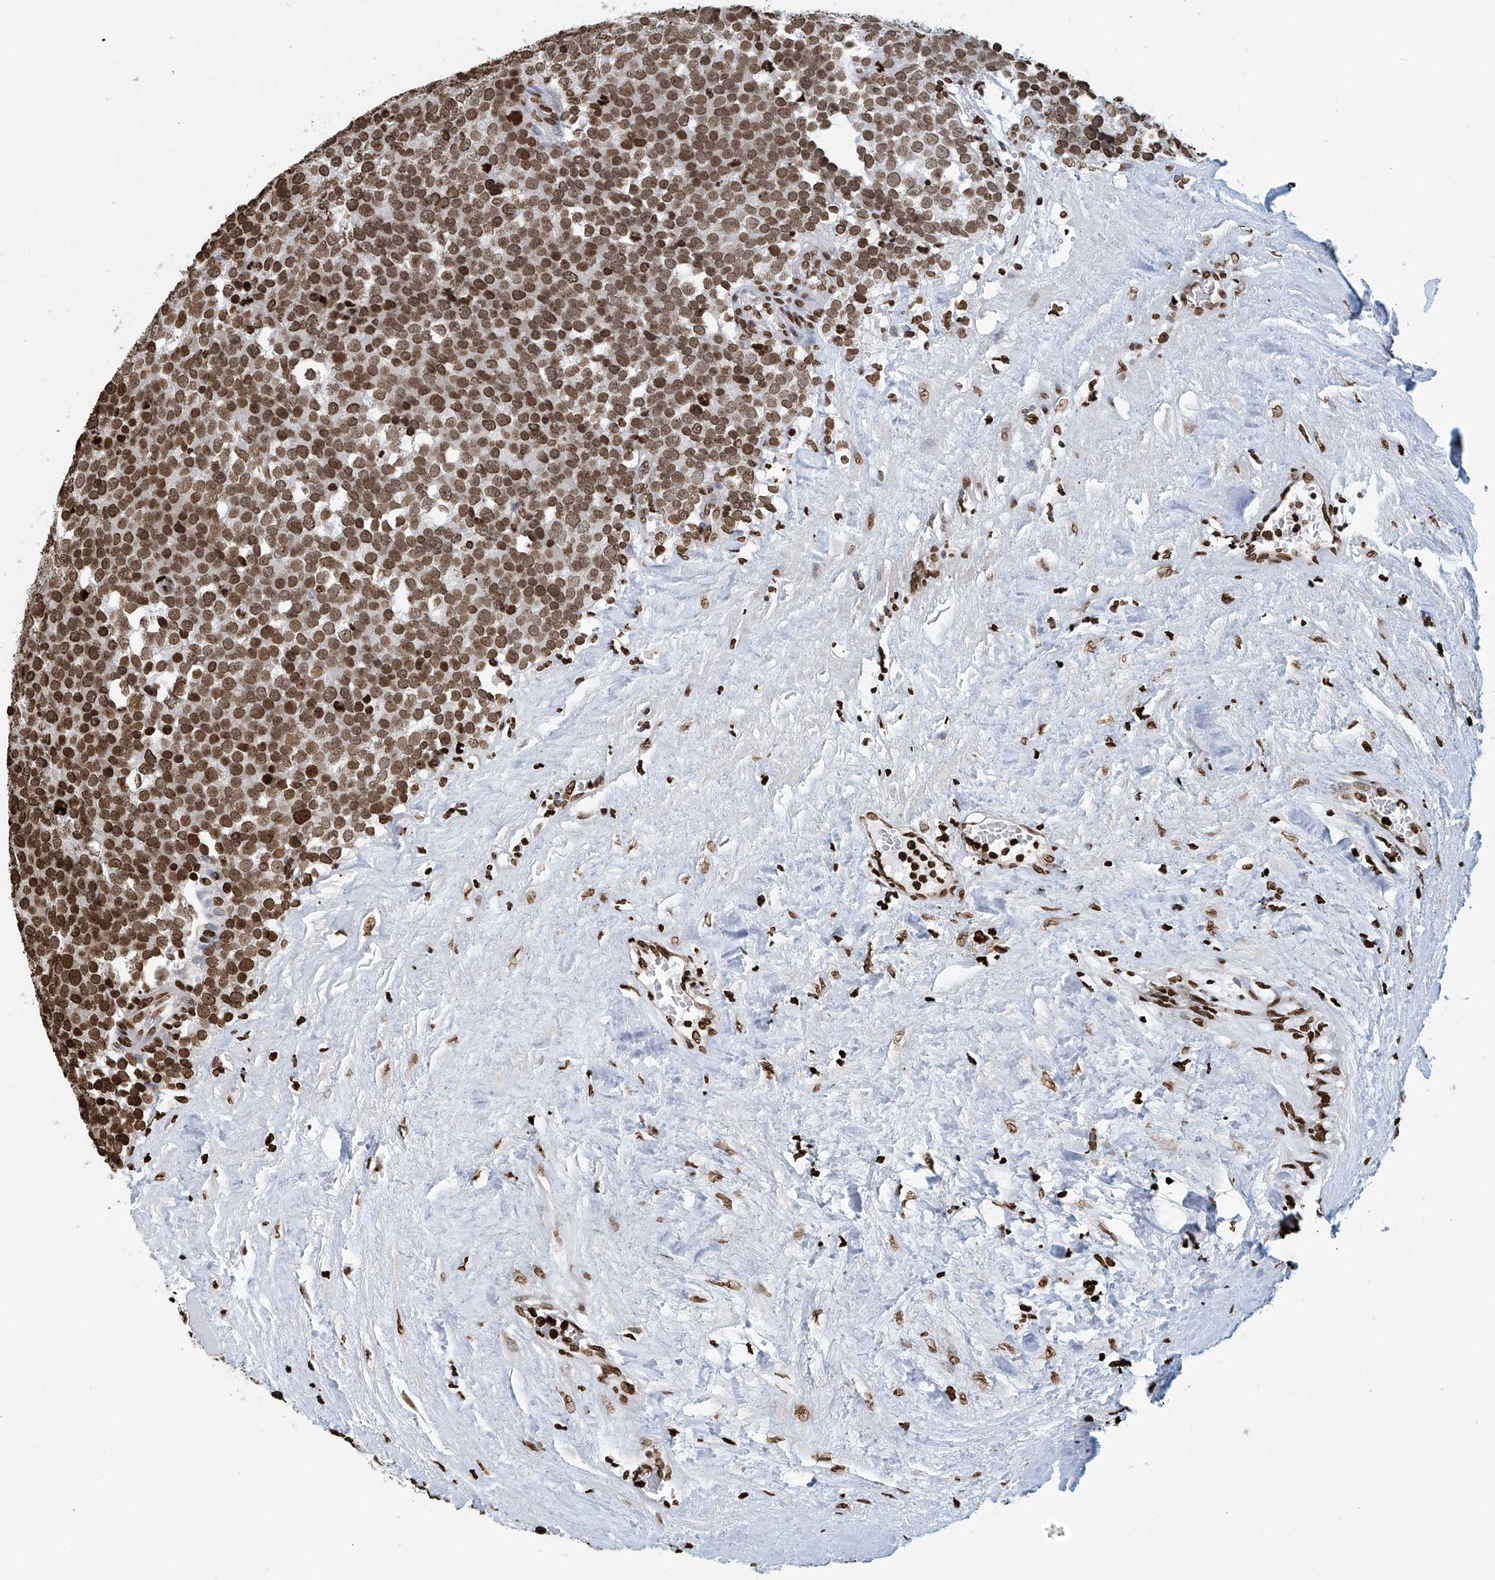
{"staining": {"intensity": "strong", "quantity": ">75%", "location": "nuclear"}, "tissue": "testis cancer", "cell_type": "Tumor cells", "image_type": "cancer", "snomed": [{"axis": "morphology", "description": "Seminoma, NOS"}, {"axis": "topography", "description": "Testis"}], "caption": "Brown immunohistochemical staining in human testis cancer (seminoma) displays strong nuclear staining in about >75% of tumor cells.", "gene": "DPPA2", "patient": {"sex": "male", "age": 71}}